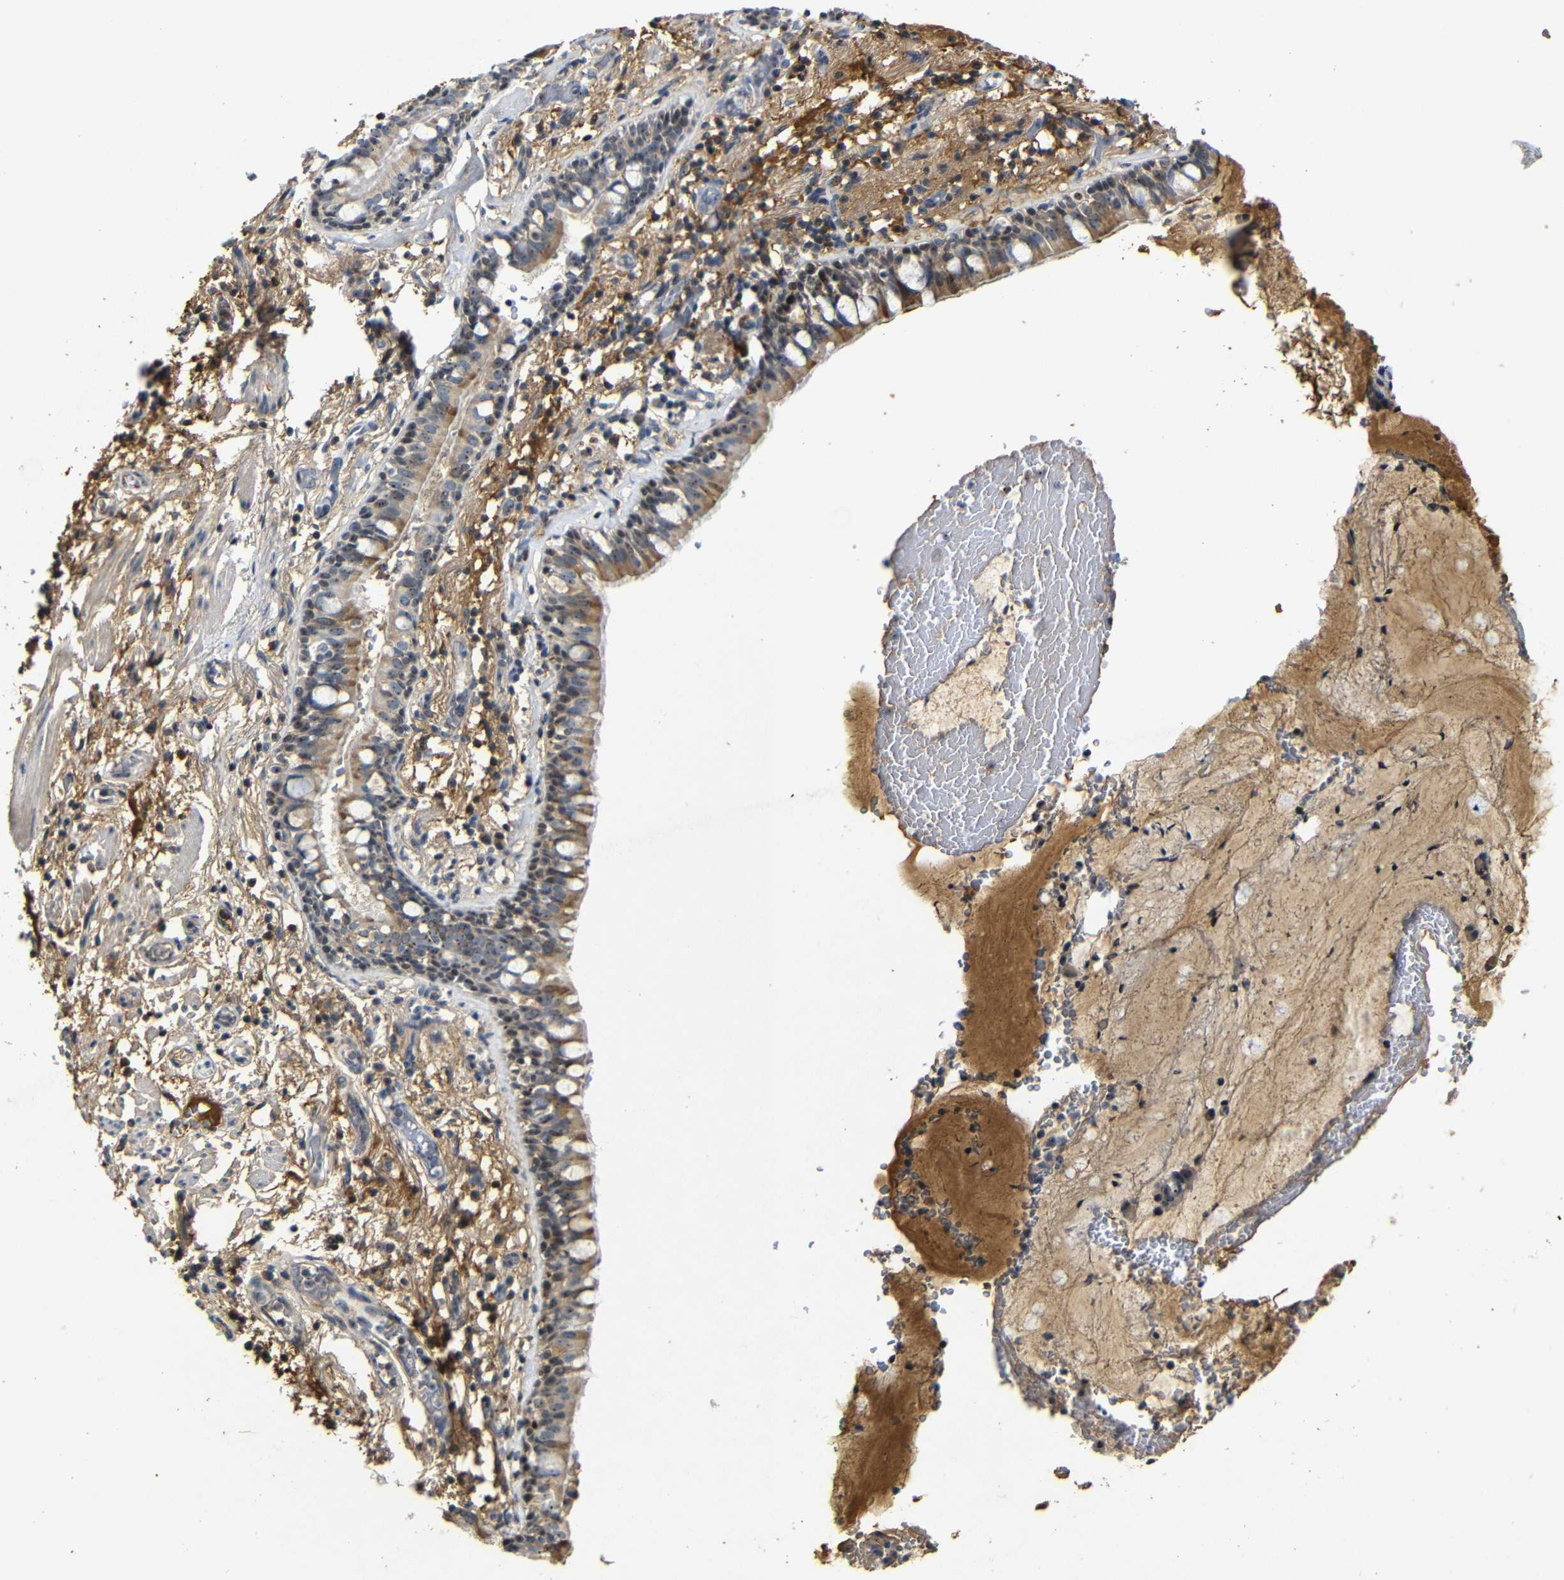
{"staining": {"intensity": "moderate", "quantity": ">75%", "location": "cytoplasmic/membranous,nuclear"}, "tissue": "bronchus", "cell_type": "Respiratory epithelial cells", "image_type": "normal", "snomed": [{"axis": "morphology", "description": "Normal tissue, NOS"}, {"axis": "morphology", "description": "Inflammation, NOS"}, {"axis": "topography", "description": "Cartilage tissue"}, {"axis": "topography", "description": "Bronchus"}], "caption": "This is a histology image of IHC staining of unremarkable bronchus, which shows moderate staining in the cytoplasmic/membranous,nuclear of respiratory epithelial cells.", "gene": "MYC", "patient": {"sex": "male", "age": 77}}